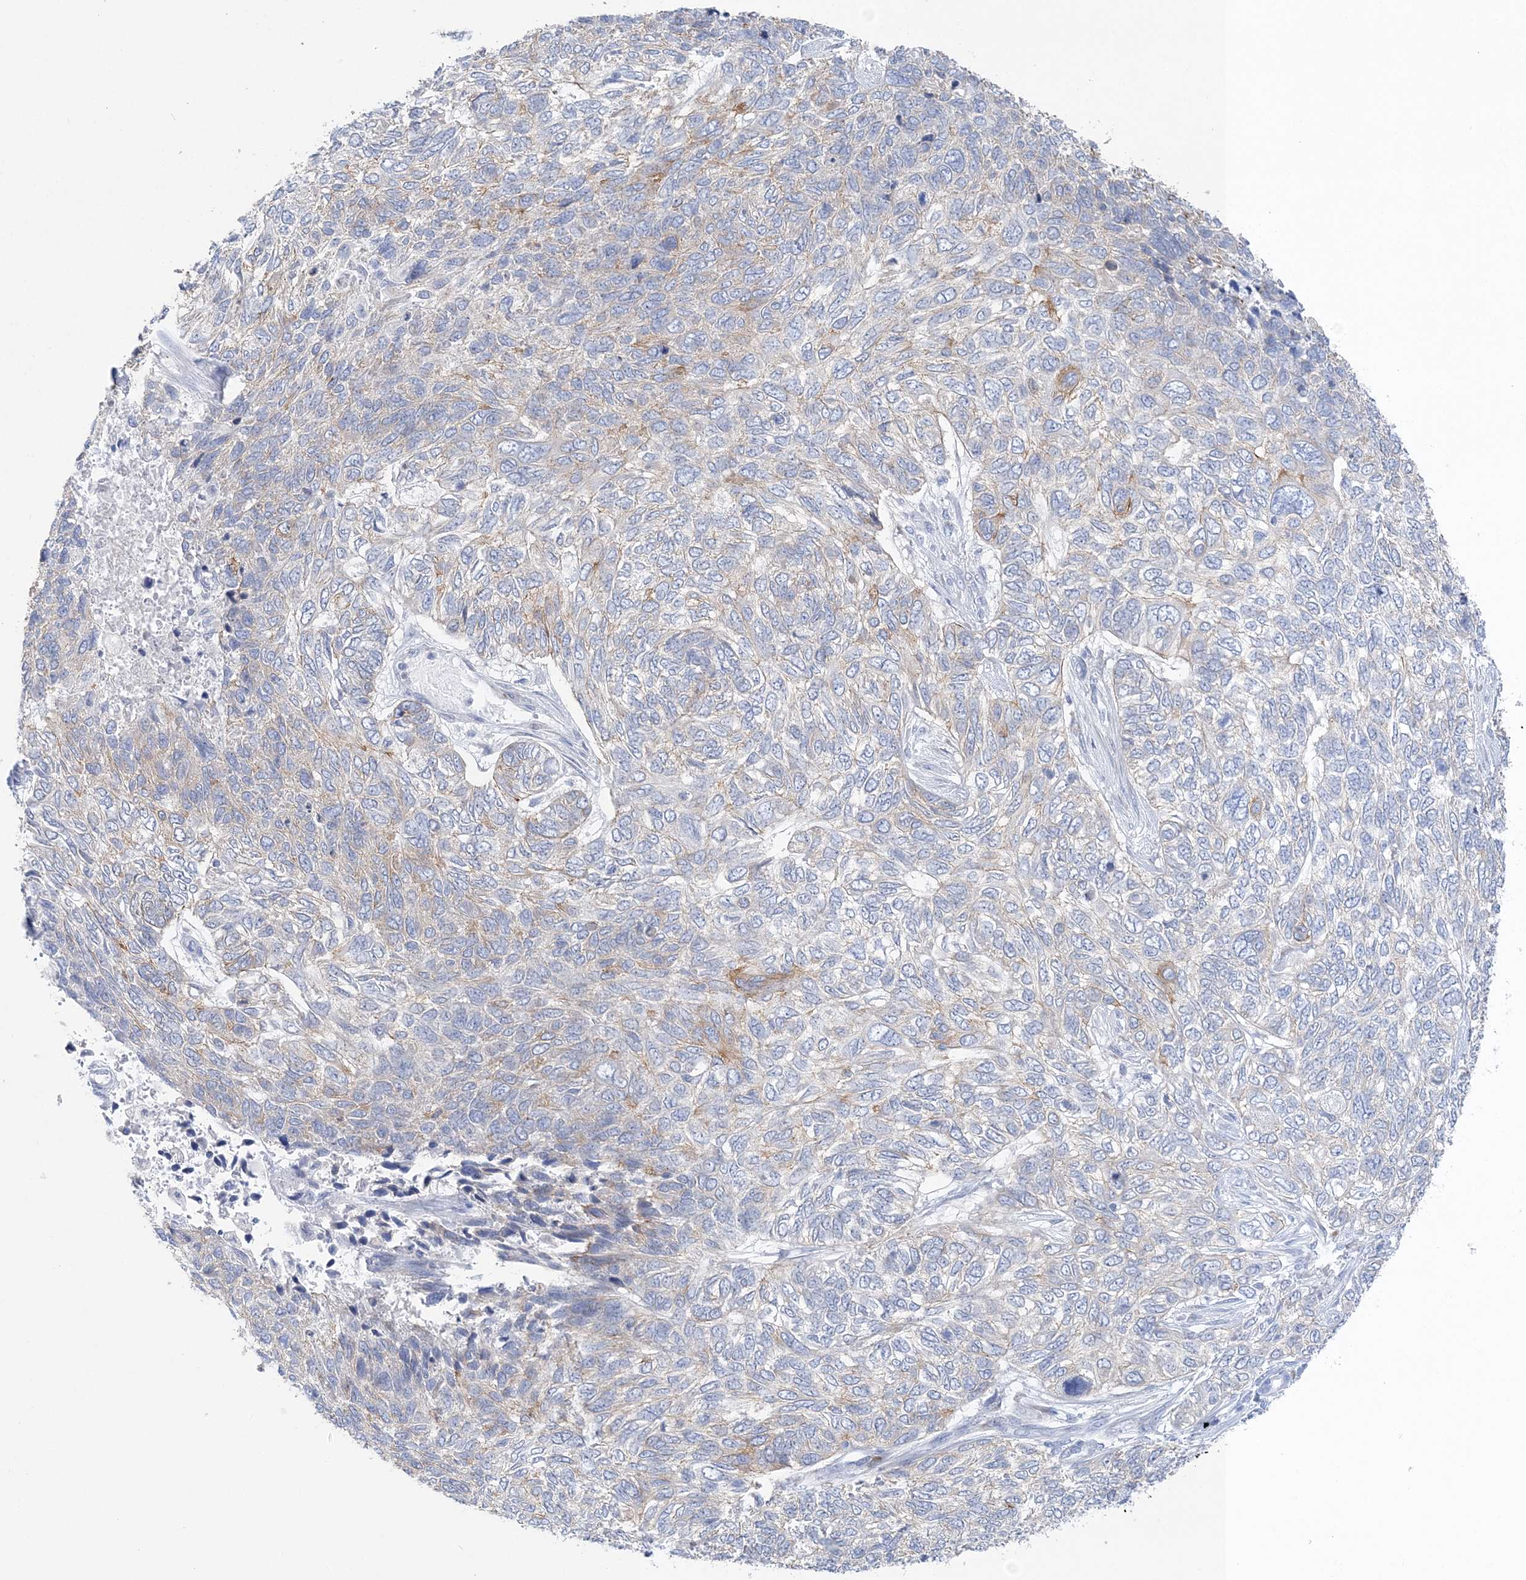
{"staining": {"intensity": "weak", "quantity": "25%-75%", "location": "cytoplasmic/membranous"}, "tissue": "skin cancer", "cell_type": "Tumor cells", "image_type": "cancer", "snomed": [{"axis": "morphology", "description": "Basal cell carcinoma"}, {"axis": "topography", "description": "Skin"}], "caption": "This image exhibits skin basal cell carcinoma stained with IHC to label a protein in brown. The cytoplasmic/membranous of tumor cells show weak positivity for the protein. Nuclei are counter-stained blue.", "gene": "SLC5A6", "patient": {"sex": "female", "age": 65}}